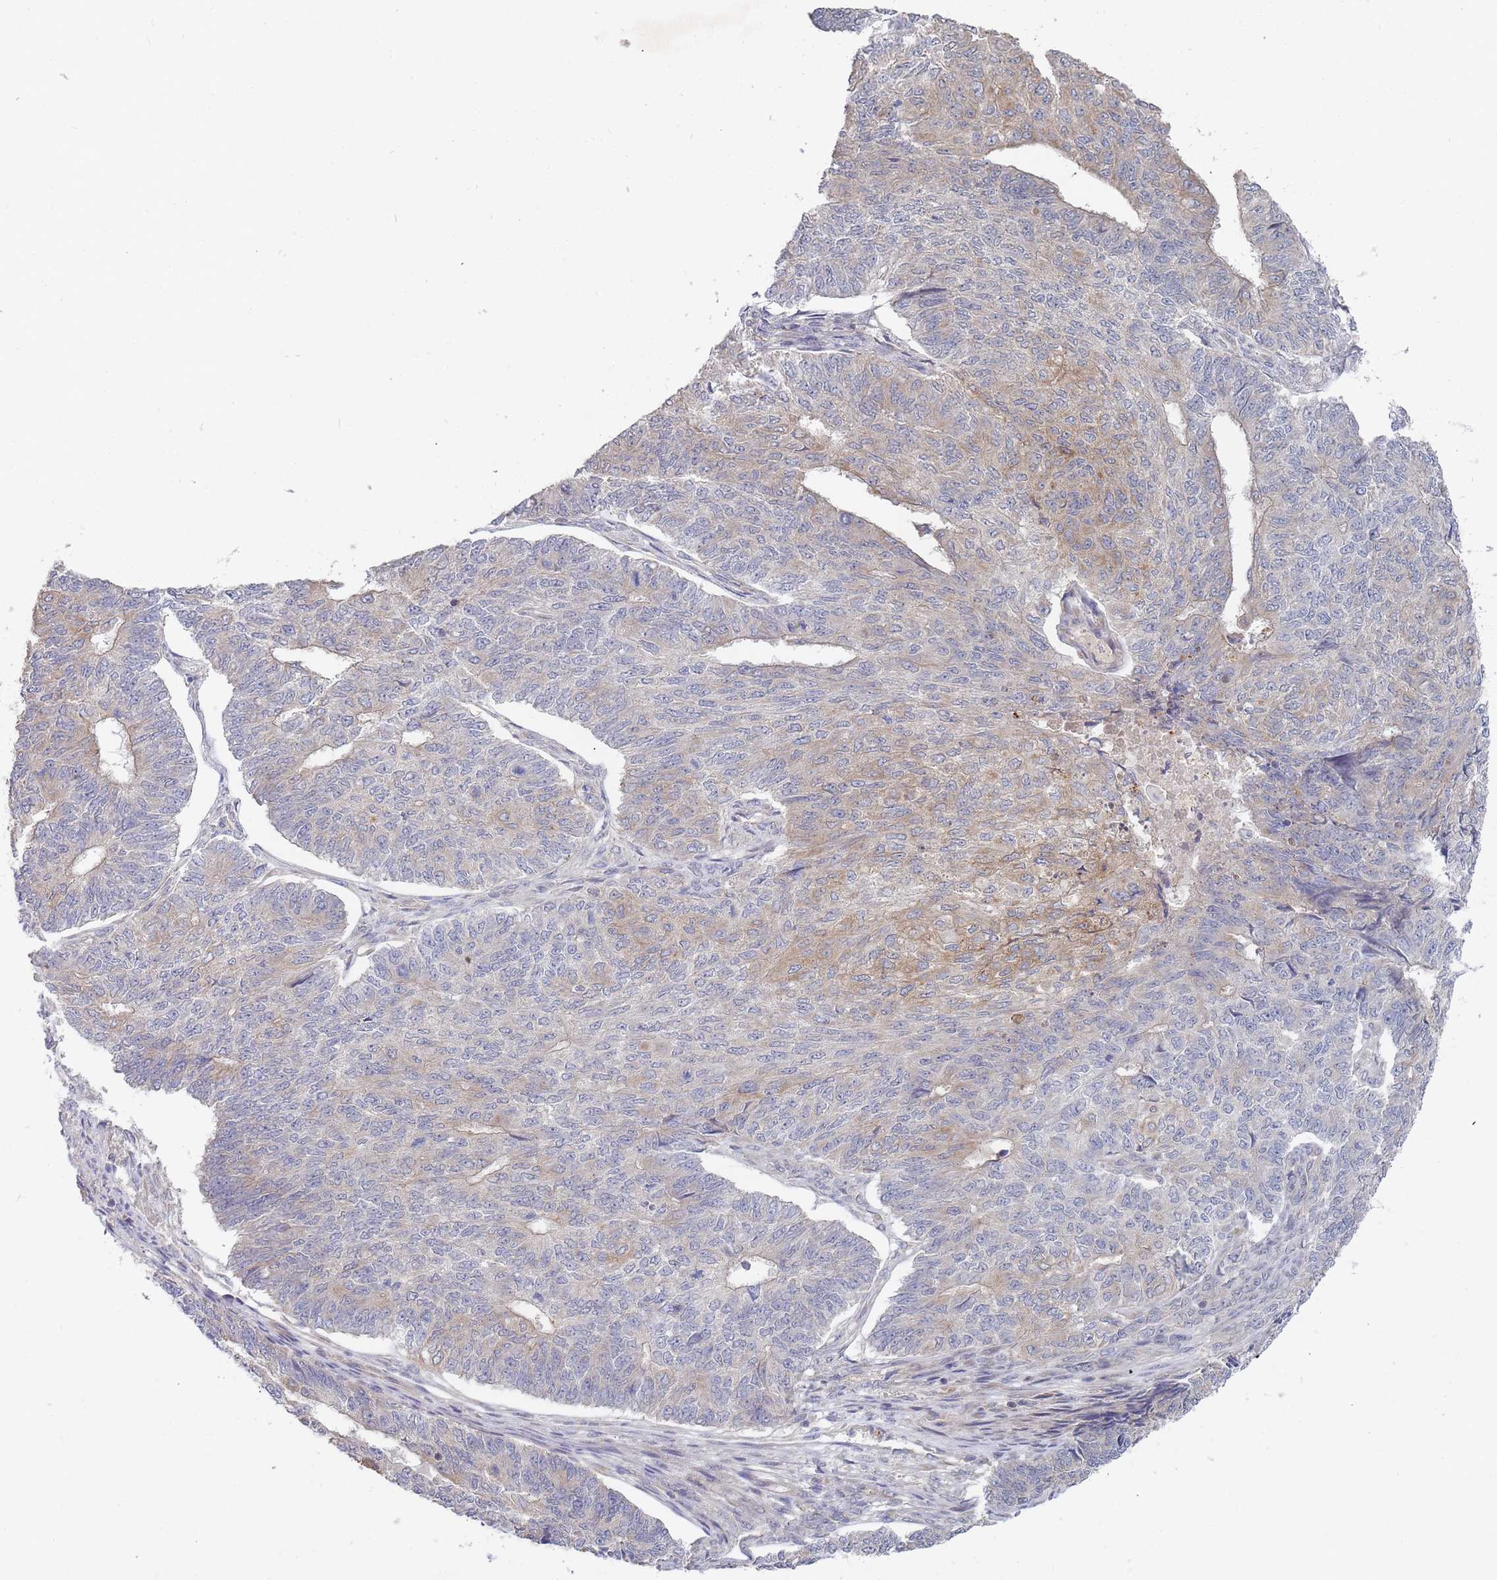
{"staining": {"intensity": "weak", "quantity": "<25%", "location": "cytoplasmic/membranous"}, "tissue": "endometrial cancer", "cell_type": "Tumor cells", "image_type": "cancer", "snomed": [{"axis": "morphology", "description": "Adenocarcinoma, NOS"}, {"axis": "topography", "description": "Endometrium"}], "caption": "Human endometrial cancer (adenocarcinoma) stained for a protein using IHC reveals no positivity in tumor cells.", "gene": "SLC35F5", "patient": {"sex": "female", "age": 32}}